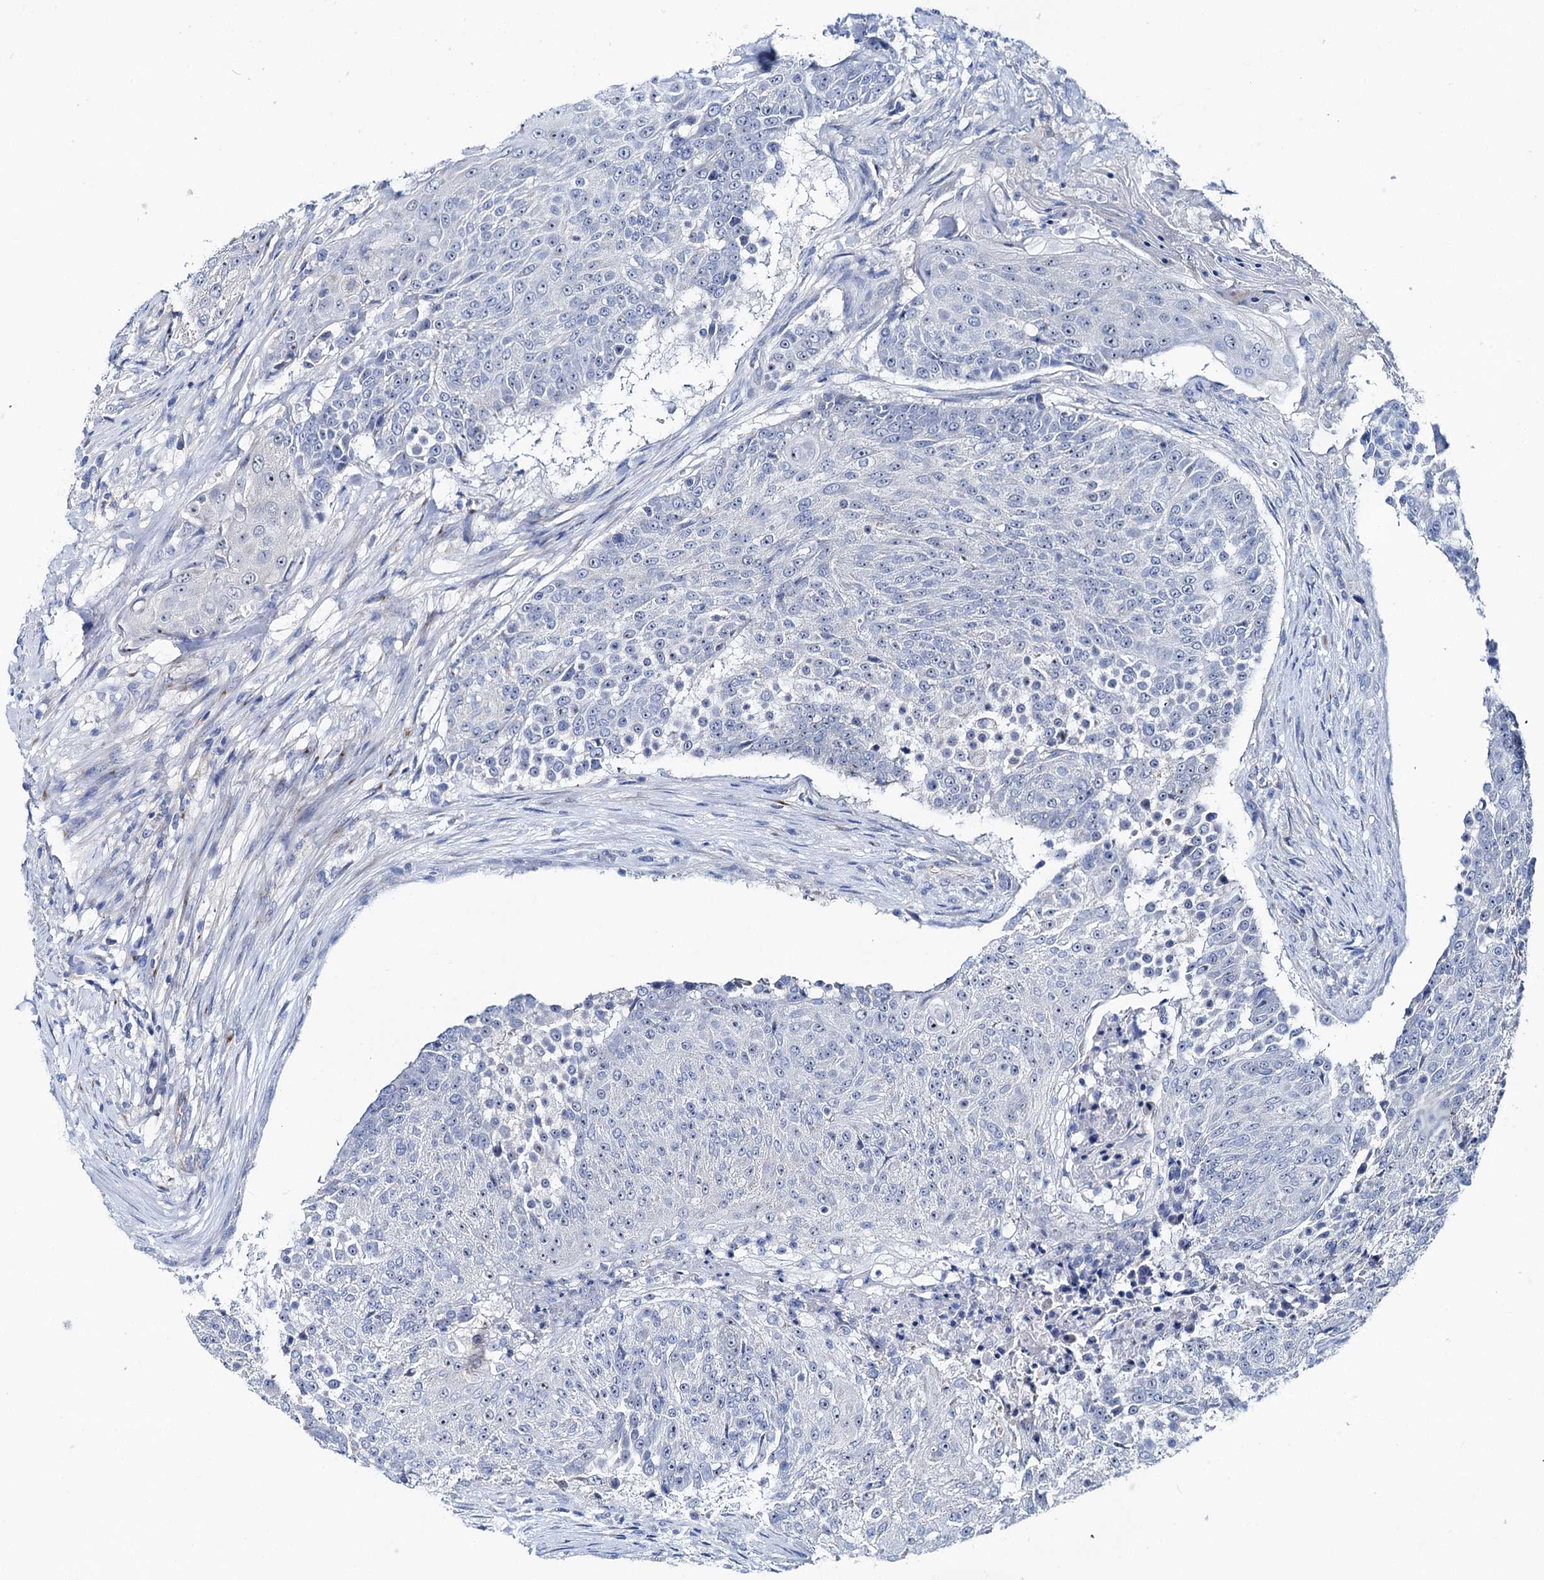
{"staining": {"intensity": "negative", "quantity": "none", "location": "none"}, "tissue": "urothelial cancer", "cell_type": "Tumor cells", "image_type": "cancer", "snomed": [{"axis": "morphology", "description": "Urothelial carcinoma, High grade"}, {"axis": "topography", "description": "Urinary bladder"}], "caption": "Immunohistochemistry (IHC) of human urothelial cancer shows no positivity in tumor cells.", "gene": "SHROOM1", "patient": {"sex": "female", "age": 63}}